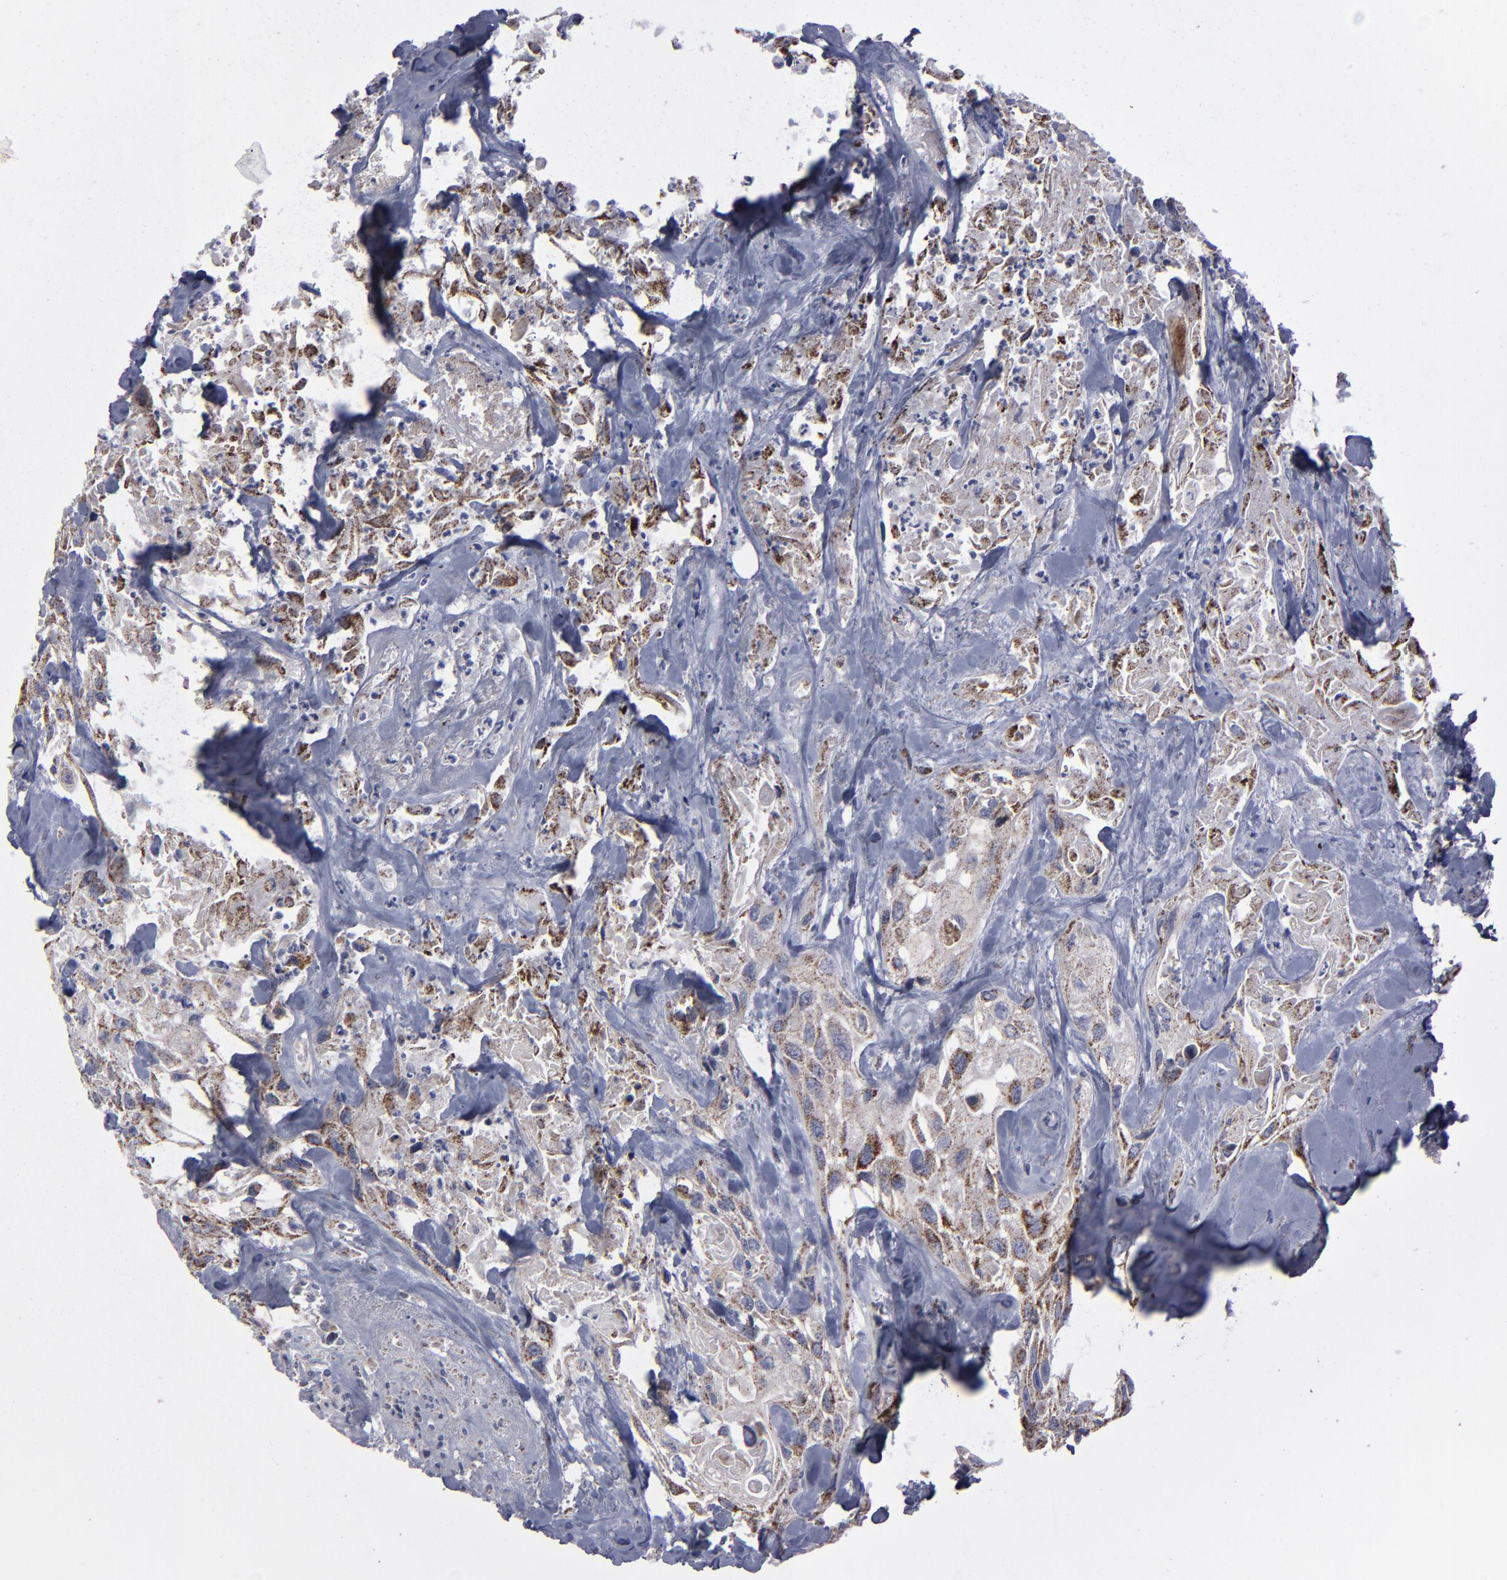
{"staining": {"intensity": "moderate", "quantity": ">75%", "location": "cytoplasmic/membranous"}, "tissue": "urothelial cancer", "cell_type": "Tumor cells", "image_type": "cancer", "snomed": [{"axis": "morphology", "description": "Urothelial carcinoma, High grade"}, {"axis": "topography", "description": "Urinary bladder"}], "caption": "Protein expression analysis of high-grade urothelial carcinoma exhibits moderate cytoplasmic/membranous staining in about >75% of tumor cells.", "gene": "MYOM2", "patient": {"sex": "female", "age": 84}}